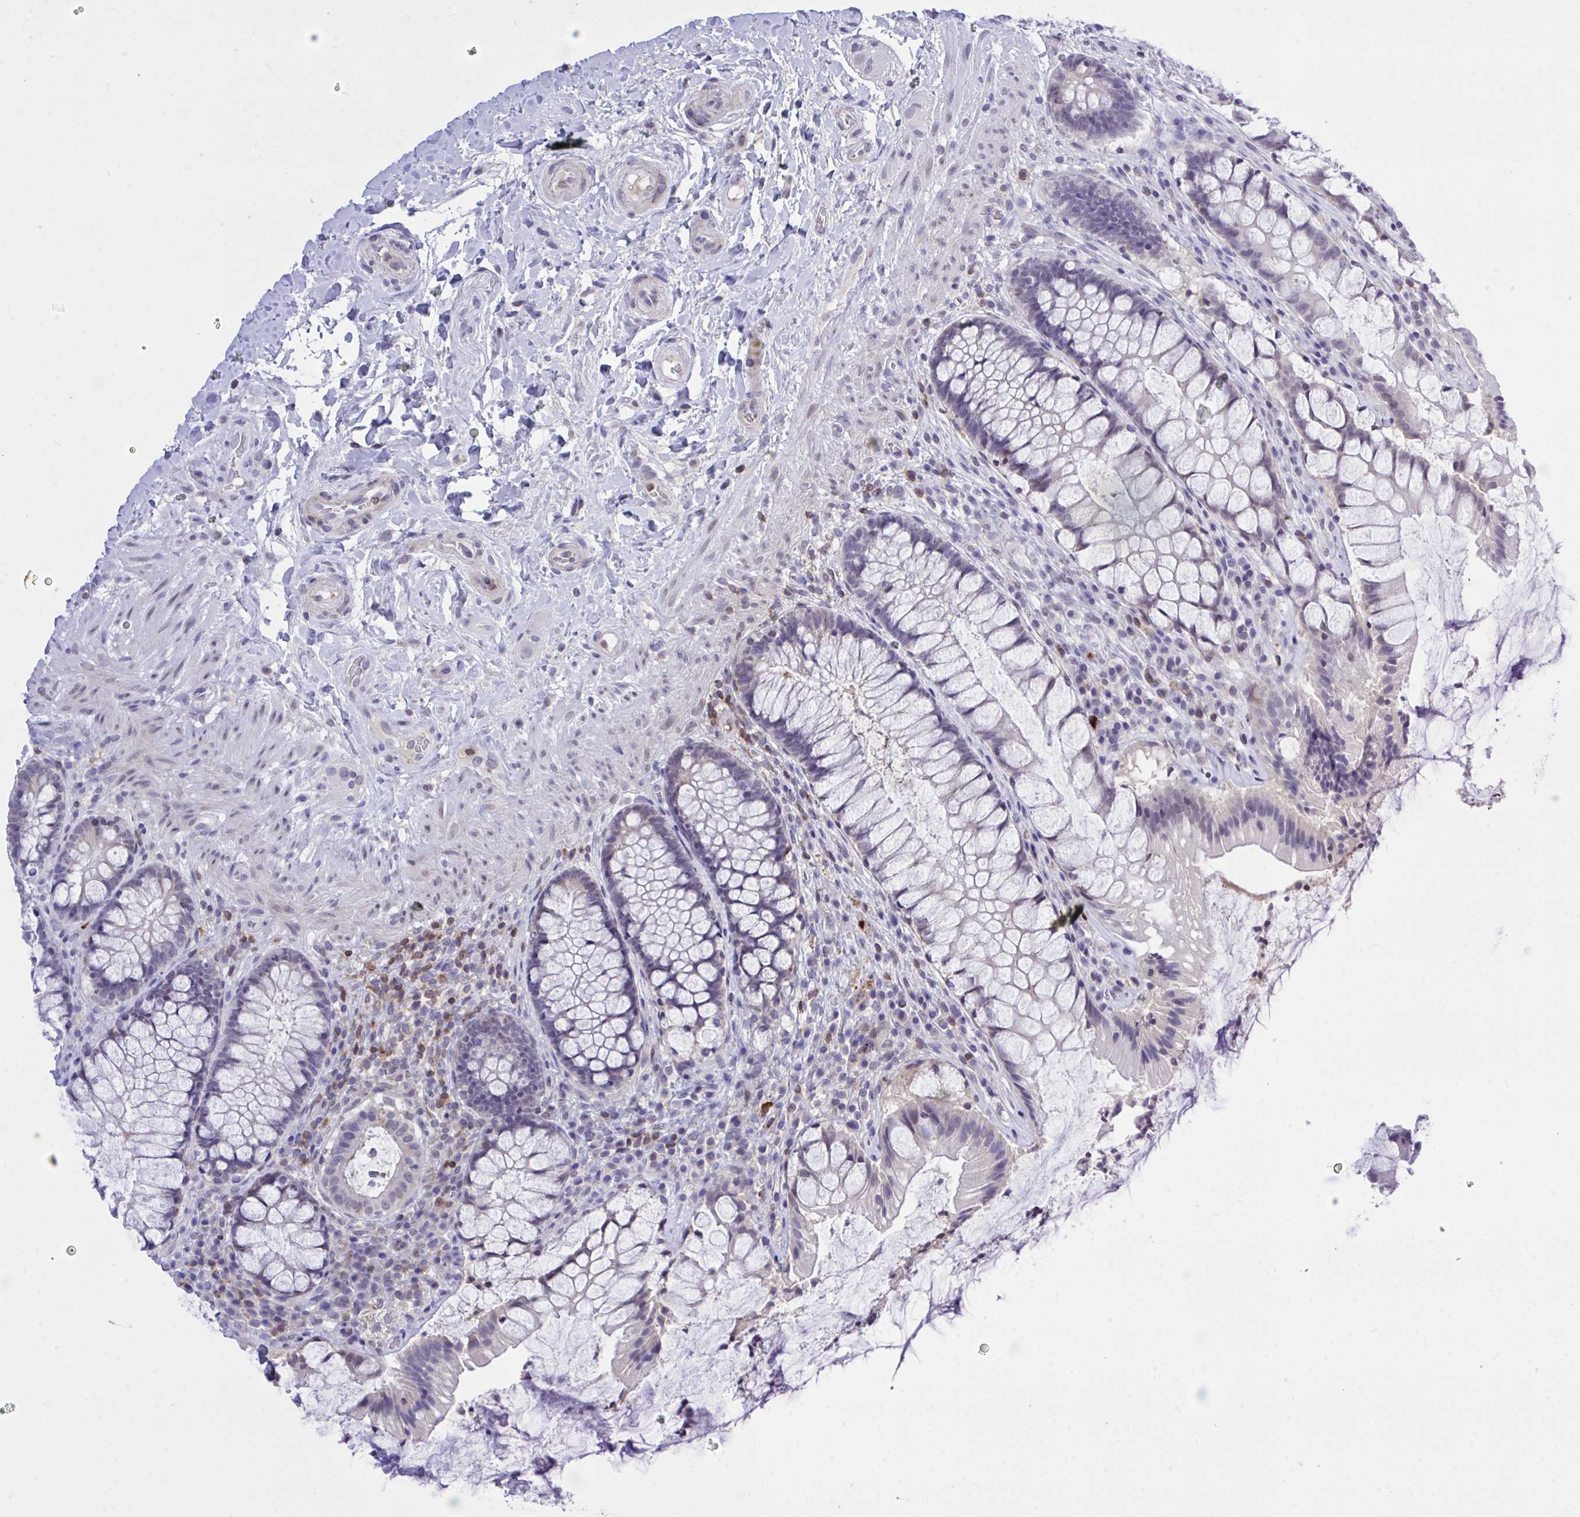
{"staining": {"intensity": "weak", "quantity": "<25%", "location": "cytoplasmic/membranous"}, "tissue": "rectum", "cell_type": "Glandular cells", "image_type": "normal", "snomed": [{"axis": "morphology", "description": "Normal tissue, NOS"}, {"axis": "topography", "description": "Rectum"}], "caption": "A histopathology image of rectum stained for a protein exhibits no brown staining in glandular cells.", "gene": "CXCL8", "patient": {"sex": "female", "age": 58}}